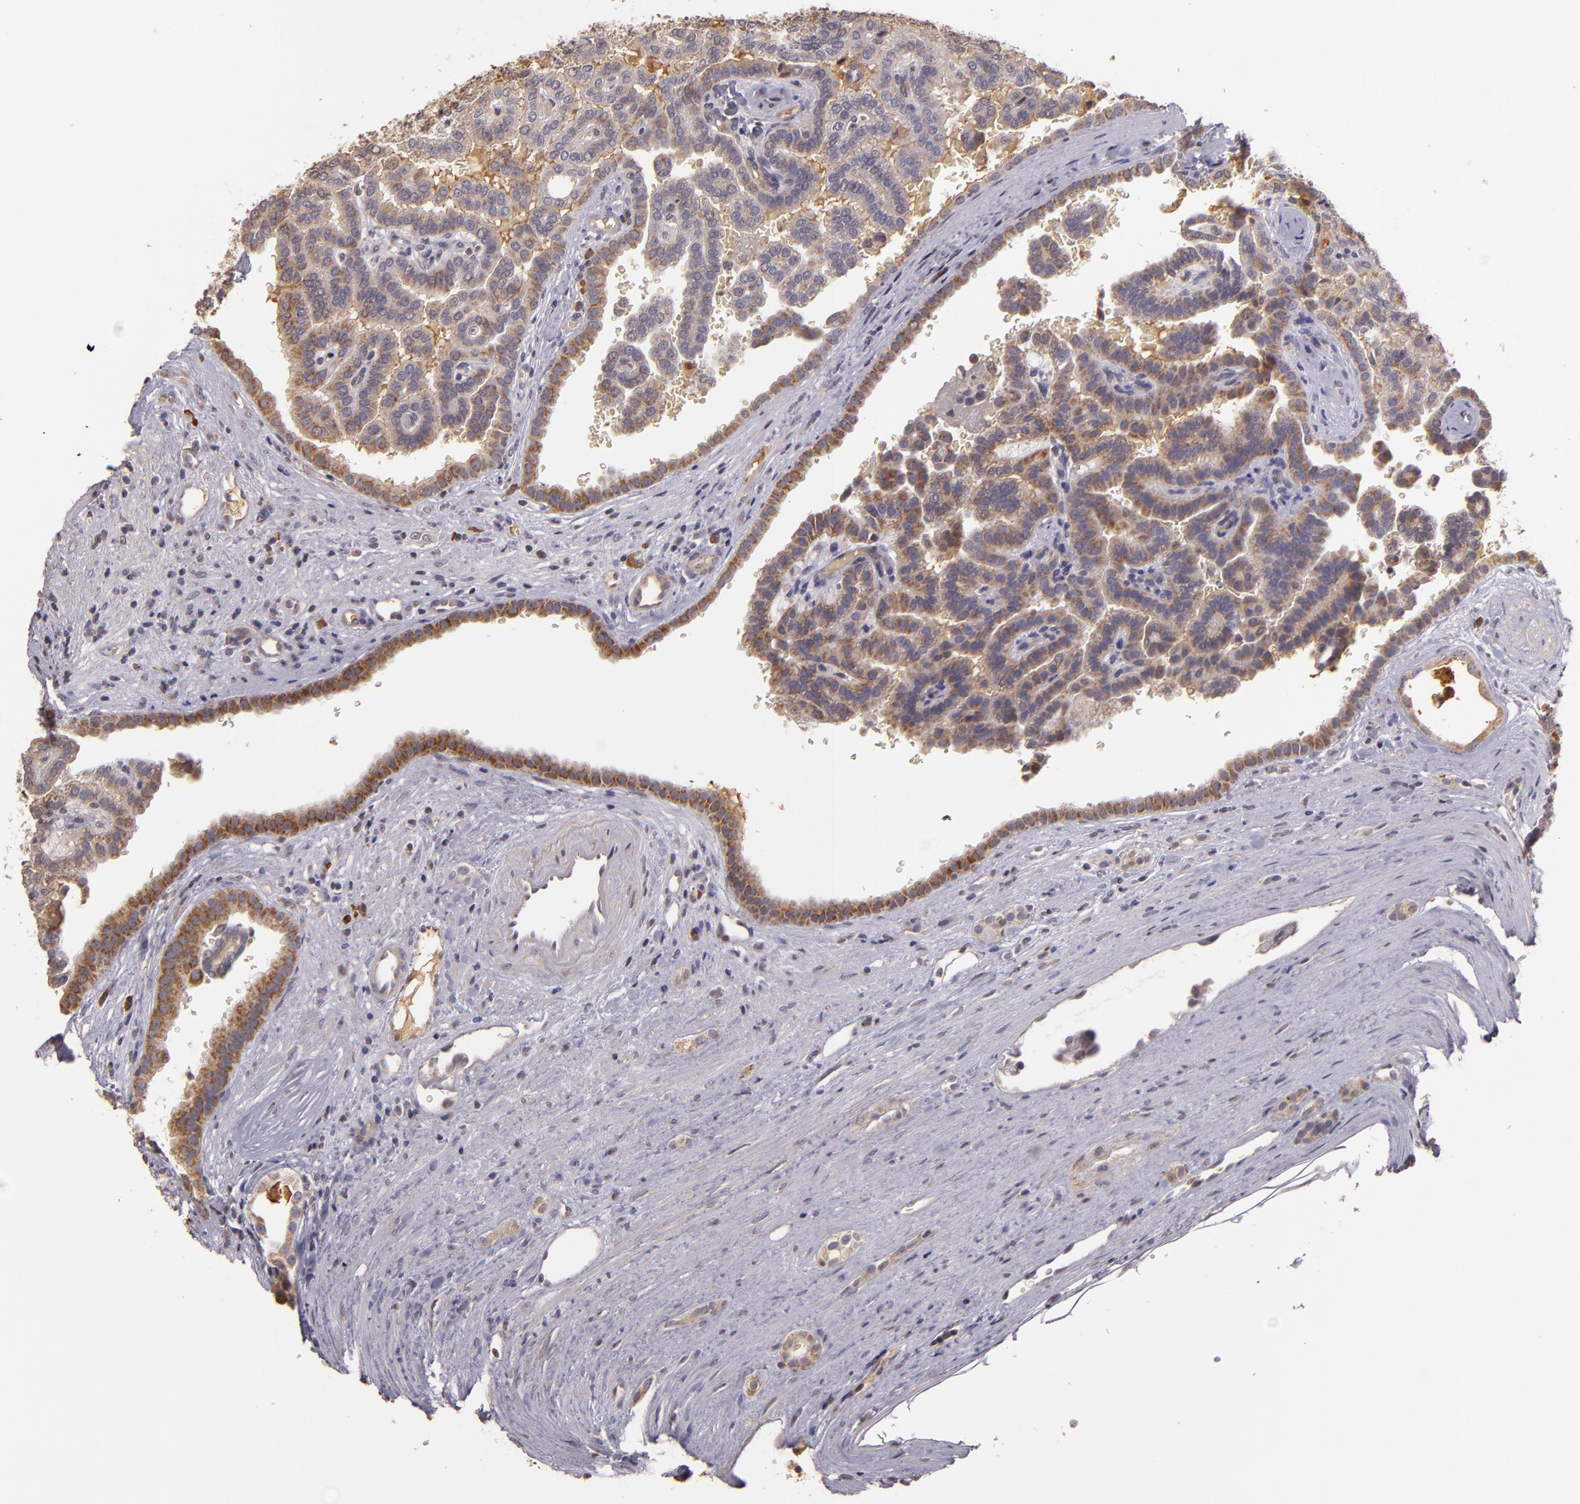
{"staining": {"intensity": "moderate", "quantity": ">75%", "location": "cytoplasmic/membranous"}, "tissue": "renal cancer", "cell_type": "Tumor cells", "image_type": "cancer", "snomed": [{"axis": "morphology", "description": "Adenocarcinoma, NOS"}, {"axis": "topography", "description": "Kidney"}], "caption": "Protein expression analysis of human adenocarcinoma (renal) reveals moderate cytoplasmic/membranous positivity in about >75% of tumor cells.", "gene": "ABL1", "patient": {"sex": "male", "age": 61}}